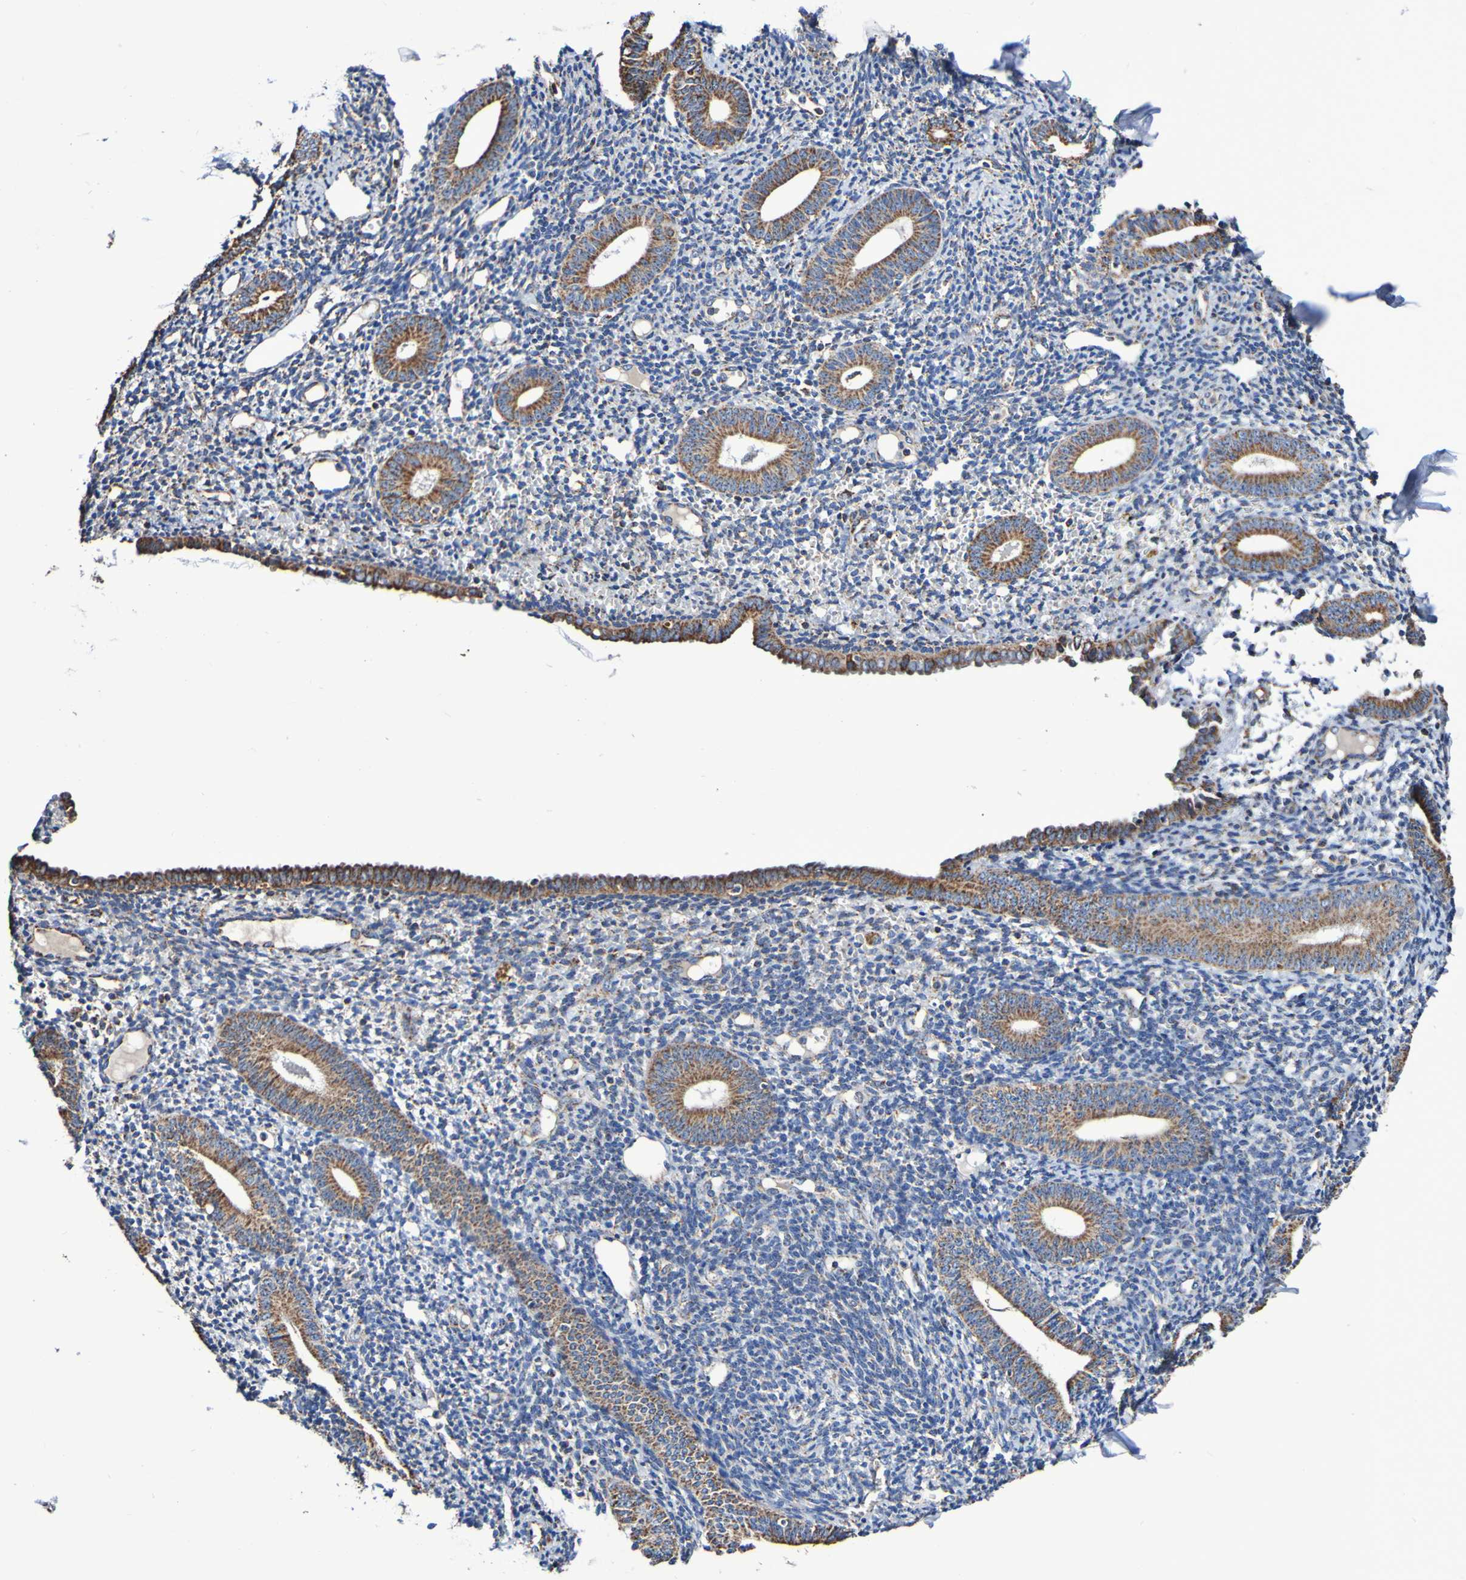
{"staining": {"intensity": "negative", "quantity": "none", "location": "none"}, "tissue": "endometrium", "cell_type": "Cells in endometrial stroma", "image_type": "normal", "snomed": [{"axis": "morphology", "description": "Normal tissue, NOS"}, {"axis": "topography", "description": "Endometrium"}], "caption": "Immunohistochemistry micrograph of normal human endometrium stained for a protein (brown), which shows no expression in cells in endometrial stroma. (DAB immunohistochemistry visualized using brightfield microscopy, high magnification).", "gene": "IL18R1", "patient": {"sex": "female", "age": 50}}